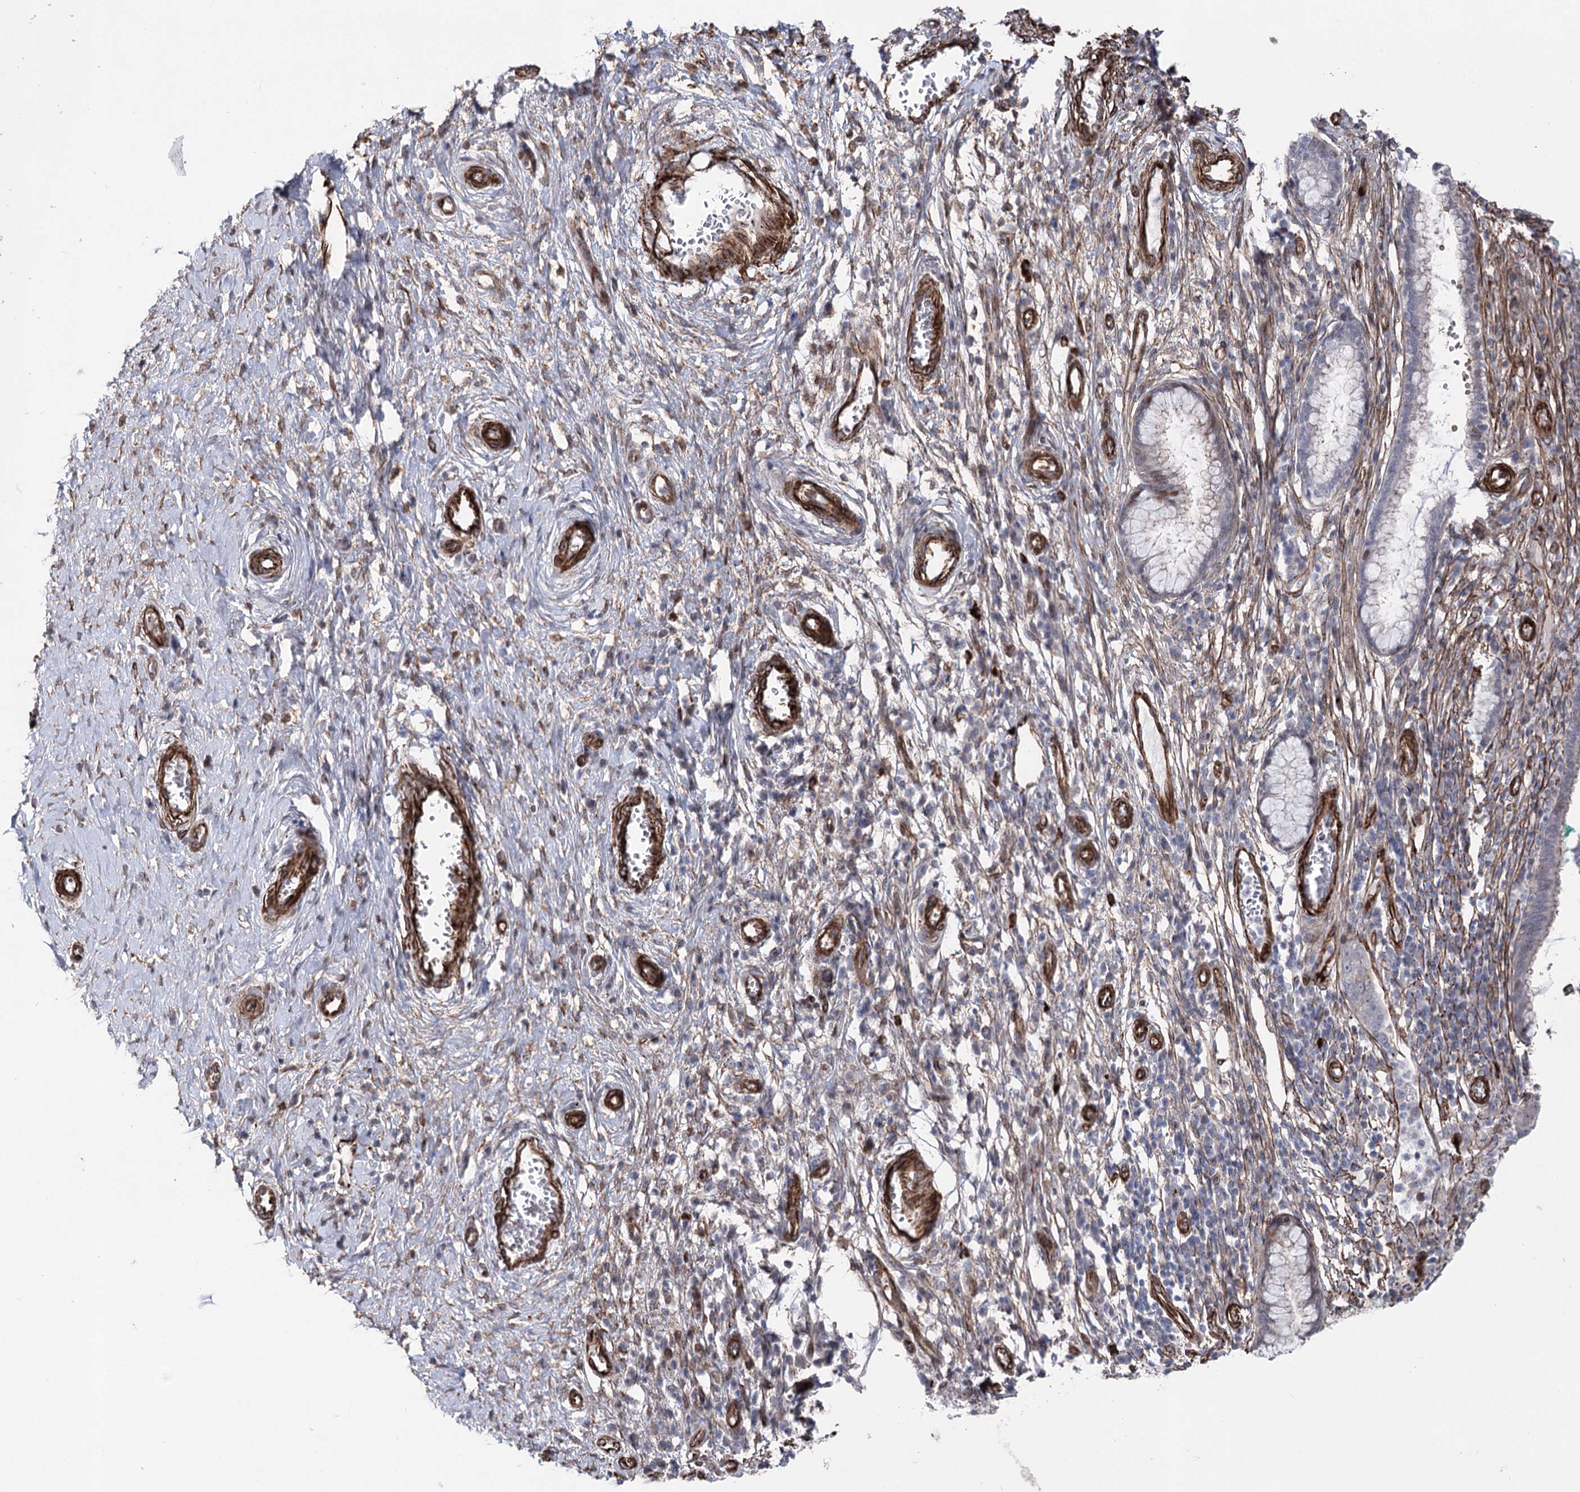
{"staining": {"intensity": "moderate", "quantity": "<25%", "location": "cytoplasmic/membranous,nuclear"}, "tissue": "cervix", "cell_type": "Glandular cells", "image_type": "normal", "snomed": [{"axis": "morphology", "description": "Normal tissue, NOS"}, {"axis": "morphology", "description": "Adenocarcinoma, NOS"}, {"axis": "topography", "description": "Cervix"}], "caption": "Protein expression analysis of normal cervix demonstrates moderate cytoplasmic/membranous,nuclear expression in approximately <25% of glandular cells.", "gene": "ARHGAP20", "patient": {"sex": "female", "age": 29}}